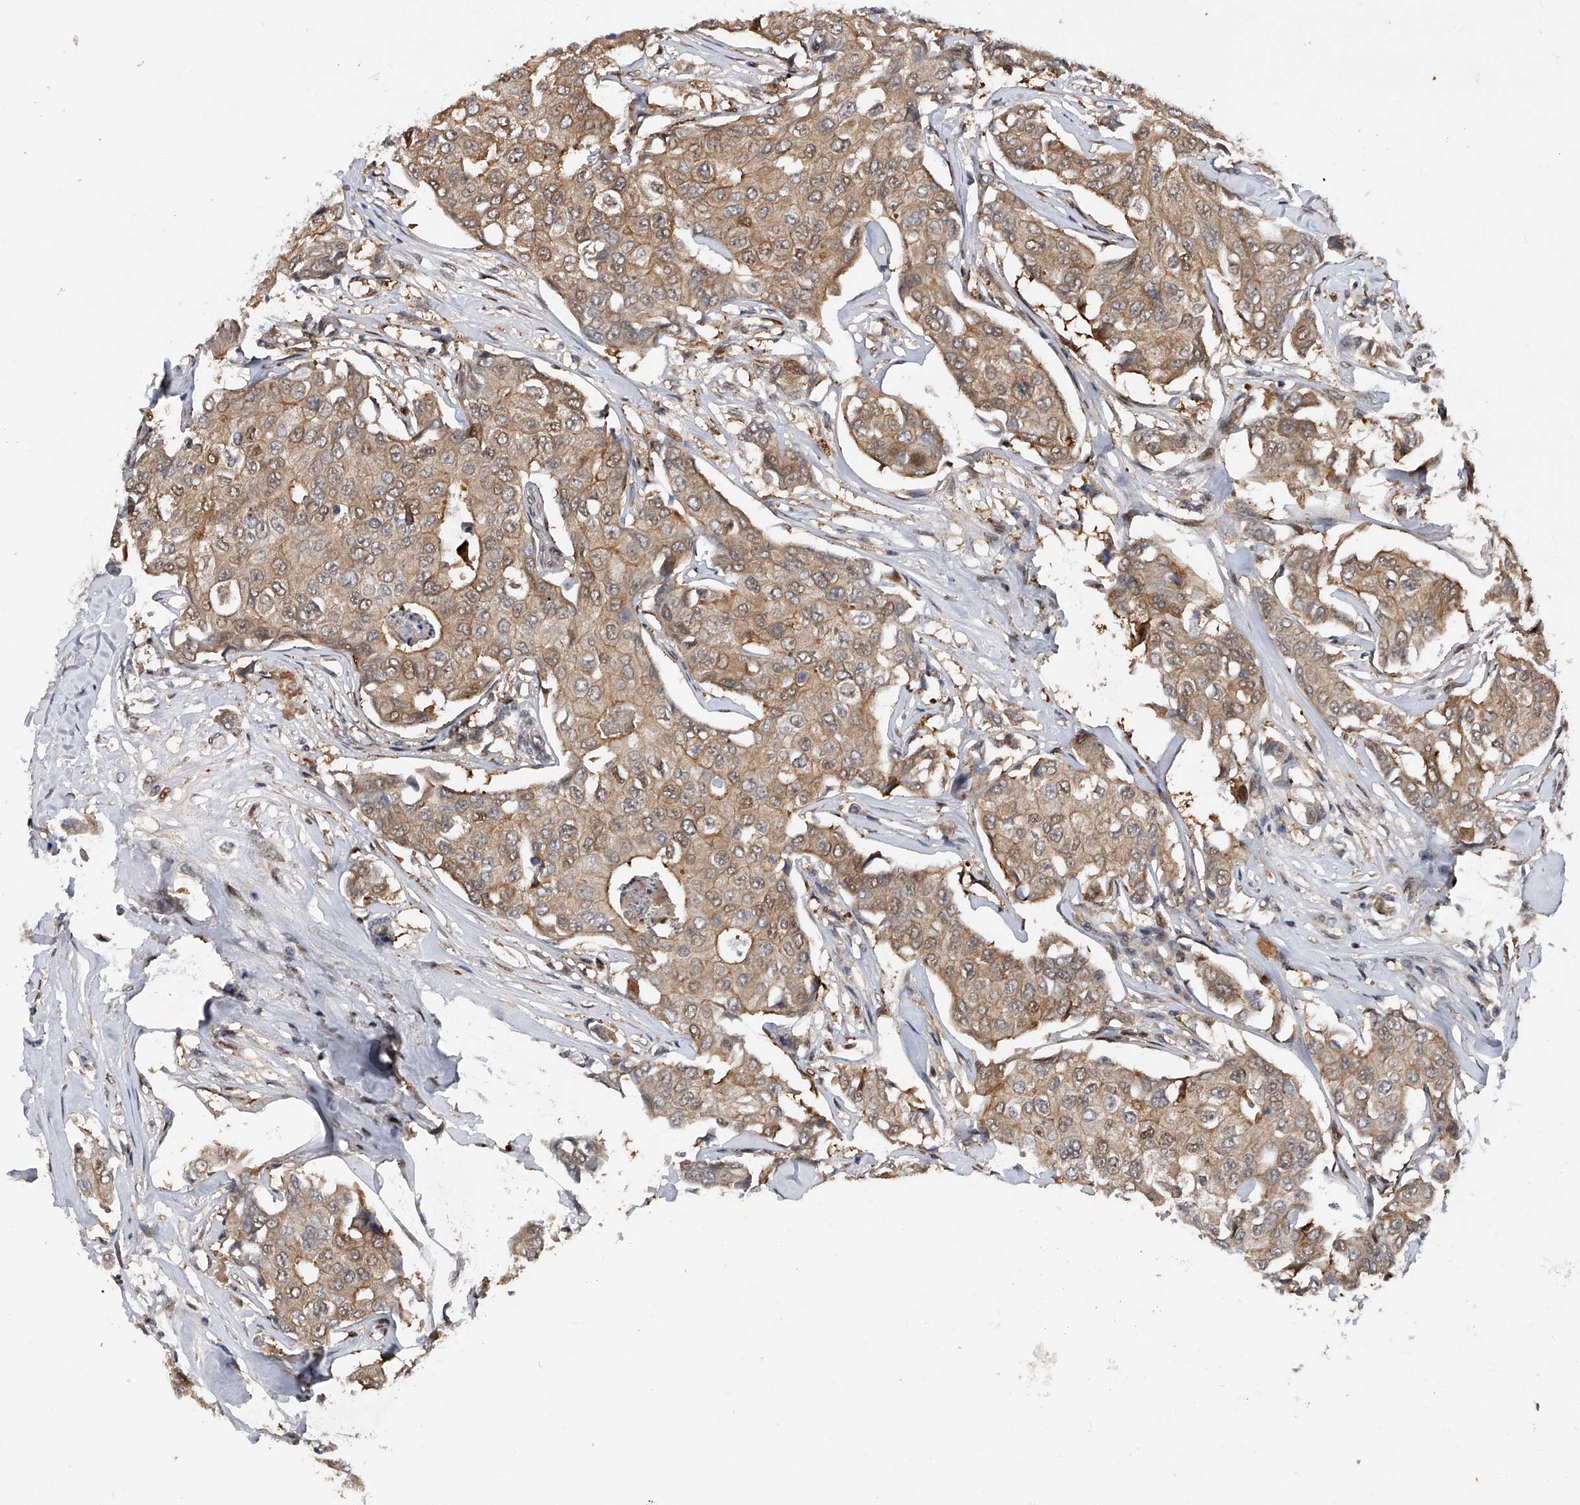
{"staining": {"intensity": "moderate", "quantity": ">75%", "location": "cytoplasmic/membranous"}, "tissue": "breast cancer", "cell_type": "Tumor cells", "image_type": "cancer", "snomed": [{"axis": "morphology", "description": "Duct carcinoma"}, {"axis": "topography", "description": "Breast"}], "caption": "This is an image of immunohistochemistry (IHC) staining of breast cancer (intraductal carcinoma), which shows moderate staining in the cytoplasmic/membranous of tumor cells.", "gene": "RWDD2A", "patient": {"sex": "female", "age": 80}}